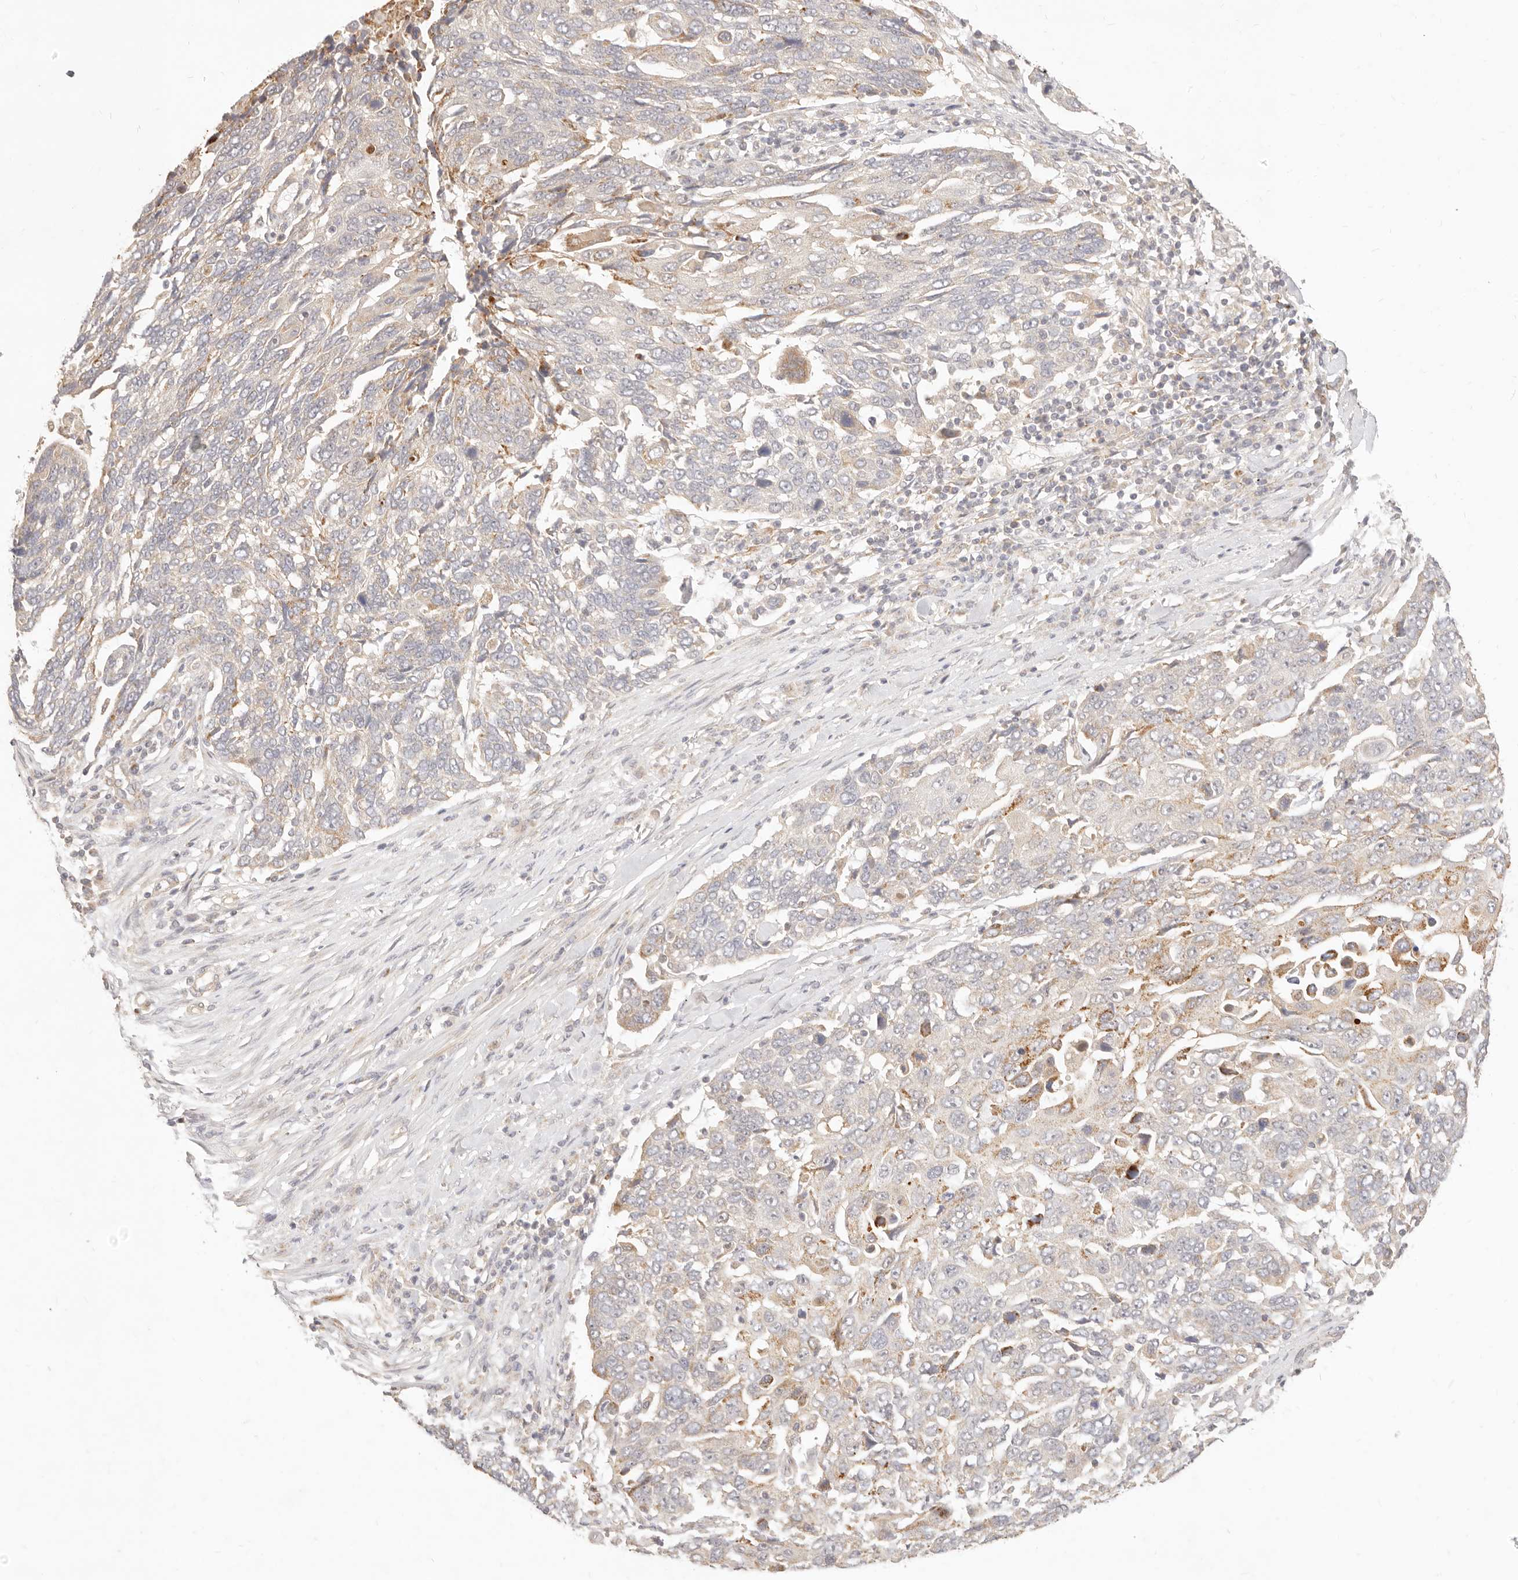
{"staining": {"intensity": "moderate", "quantity": "<25%", "location": "cytoplasmic/membranous"}, "tissue": "lung cancer", "cell_type": "Tumor cells", "image_type": "cancer", "snomed": [{"axis": "morphology", "description": "Squamous cell carcinoma, NOS"}, {"axis": "topography", "description": "Lung"}], "caption": "Approximately <25% of tumor cells in lung cancer (squamous cell carcinoma) display moderate cytoplasmic/membranous protein positivity as visualized by brown immunohistochemical staining.", "gene": "RUBCNL", "patient": {"sex": "male", "age": 66}}